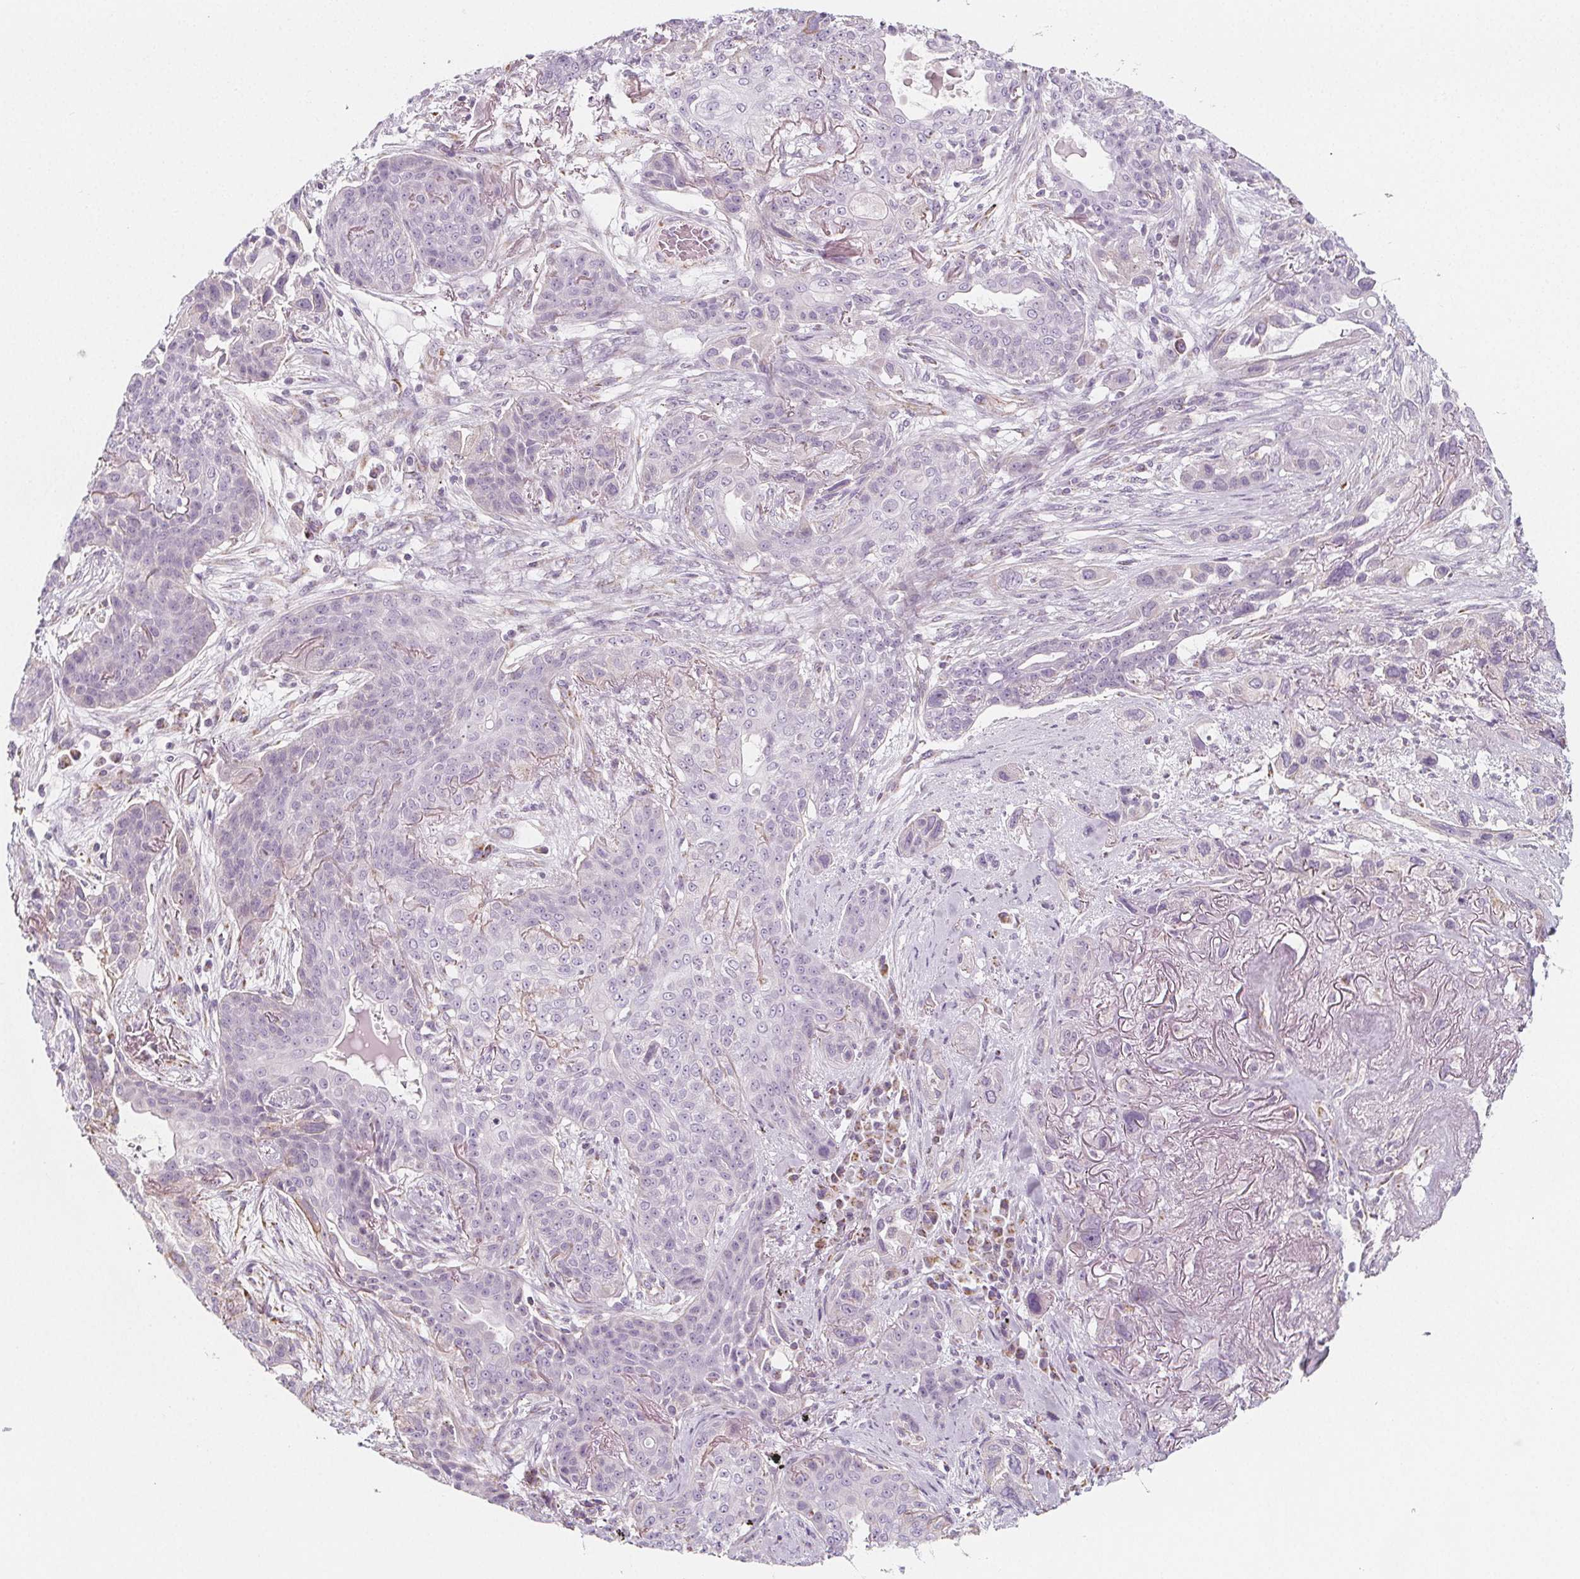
{"staining": {"intensity": "negative", "quantity": "none", "location": "none"}, "tissue": "lung cancer", "cell_type": "Tumor cells", "image_type": "cancer", "snomed": [{"axis": "morphology", "description": "Squamous cell carcinoma, NOS"}, {"axis": "topography", "description": "Lung"}], "caption": "Tumor cells show no significant positivity in lung squamous cell carcinoma. (DAB IHC, high magnification).", "gene": "IL17C", "patient": {"sex": "female", "age": 70}}